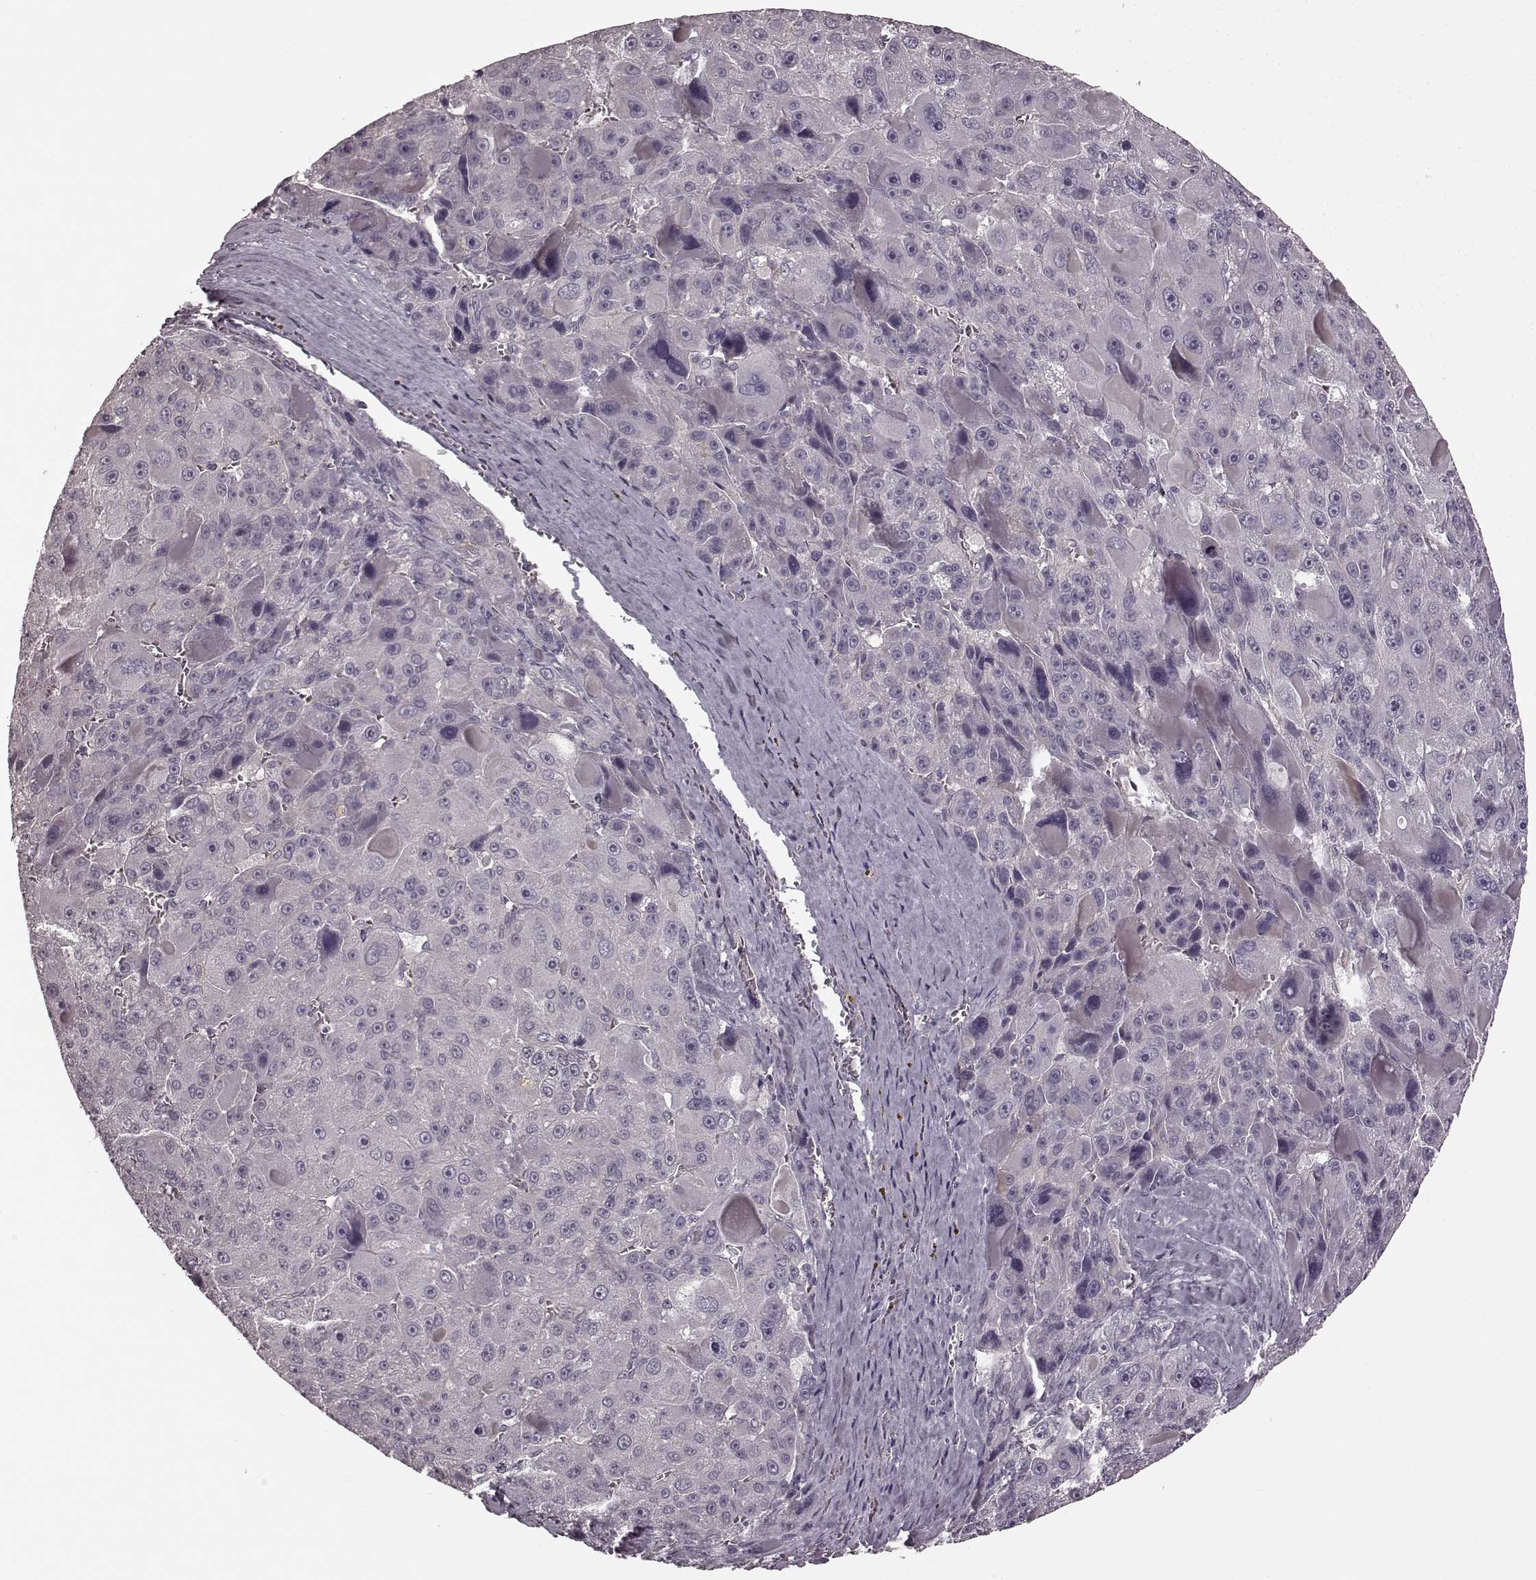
{"staining": {"intensity": "negative", "quantity": "none", "location": "none"}, "tissue": "liver cancer", "cell_type": "Tumor cells", "image_type": "cancer", "snomed": [{"axis": "morphology", "description": "Carcinoma, Hepatocellular, NOS"}, {"axis": "topography", "description": "Liver"}], "caption": "This is a micrograph of immunohistochemistry staining of liver cancer (hepatocellular carcinoma), which shows no staining in tumor cells.", "gene": "PRKCE", "patient": {"sex": "male", "age": 76}}